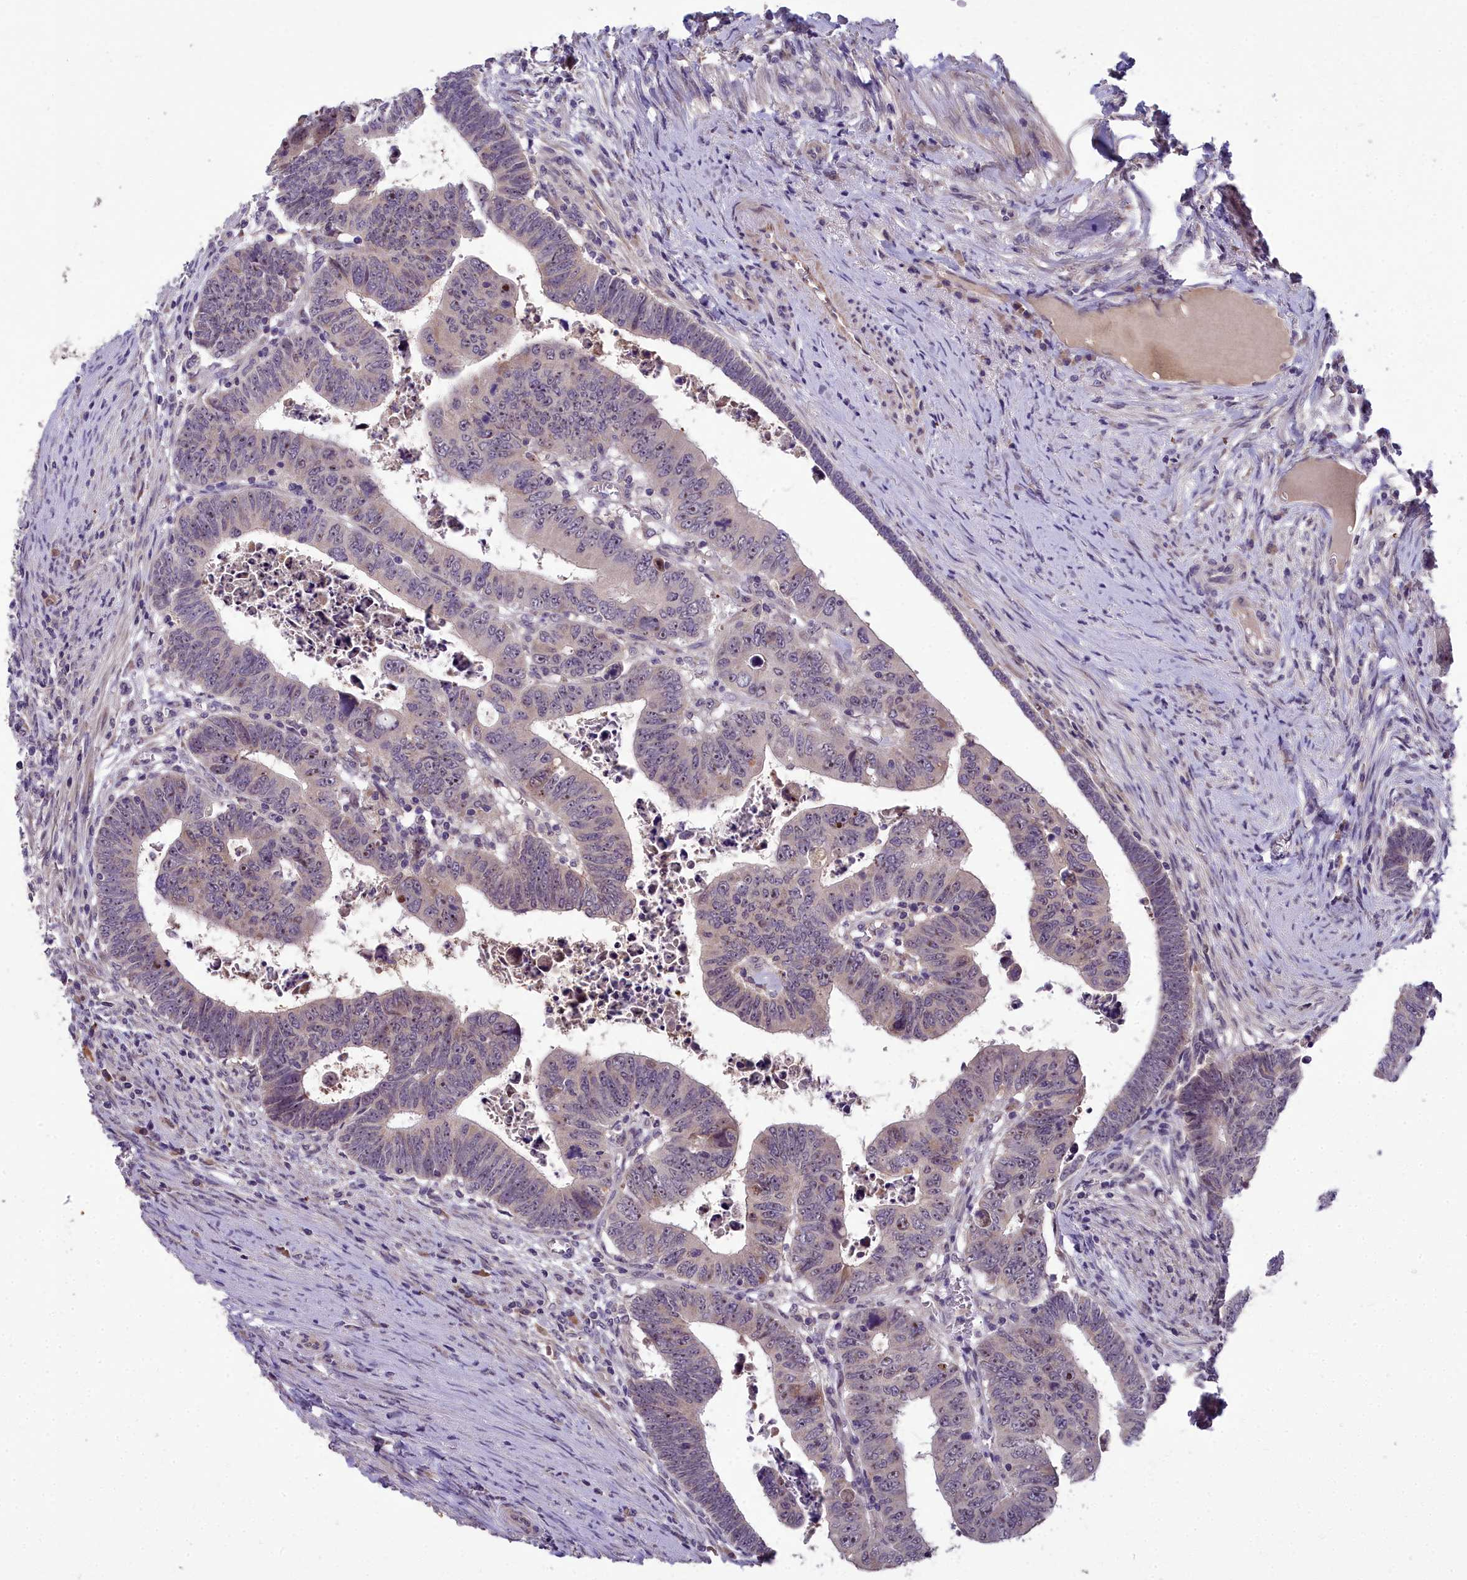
{"staining": {"intensity": "weak", "quantity": "25%-75%", "location": "nuclear"}, "tissue": "colorectal cancer", "cell_type": "Tumor cells", "image_type": "cancer", "snomed": [{"axis": "morphology", "description": "Normal tissue, NOS"}, {"axis": "morphology", "description": "Adenocarcinoma, NOS"}, {"axis": "topography", "description": "Rectum"}], "caption": "This photomicrograph shows colorectal cancer (adenocarcinoma) stained with IHC to label a protein in brown. The nuclear of tumor cells show weak positivity for the protein. Nuclei are counter-stained blue.", "gene": "ZNF333", "patient": {"sex": "female", "age": 65}}